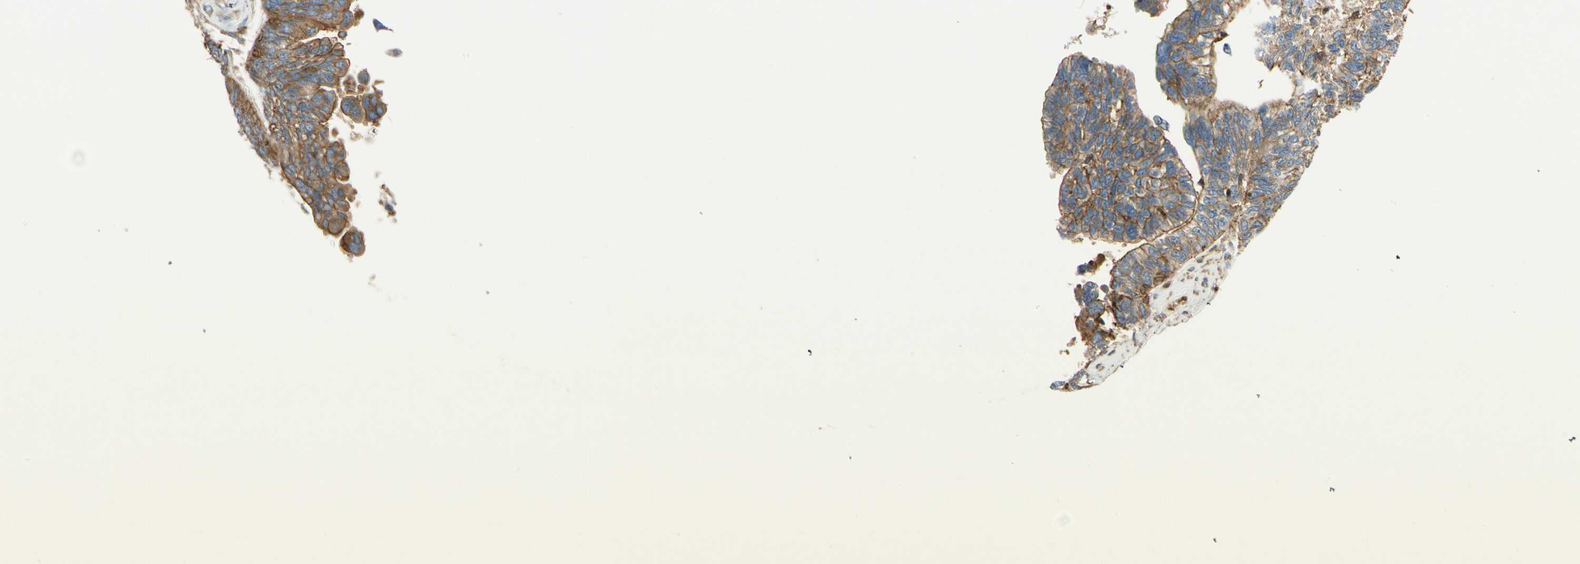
{"staining": {"intensity": "moderate", "quantity": ">75%", "location": "cytoplasmic/membranous"}, "tissue": "ovarian cancer", "cell_type": "Tumor cells", "image_type": "cancer", "snomed": [{"axis": "morphology", "description": "Cystadenocarcinoma, serous, NOS"}, {"axis": "topography", "description": "Ovary"}], "caption": "This photomicrograph reveals IHC staining of human ovarian cancer, with medium moderate cytoplasmic/membranous staining in approximately >75% of tumor cells.", "gene": "TCP11L1", "patient": {"sex": "female", "age": 79}}